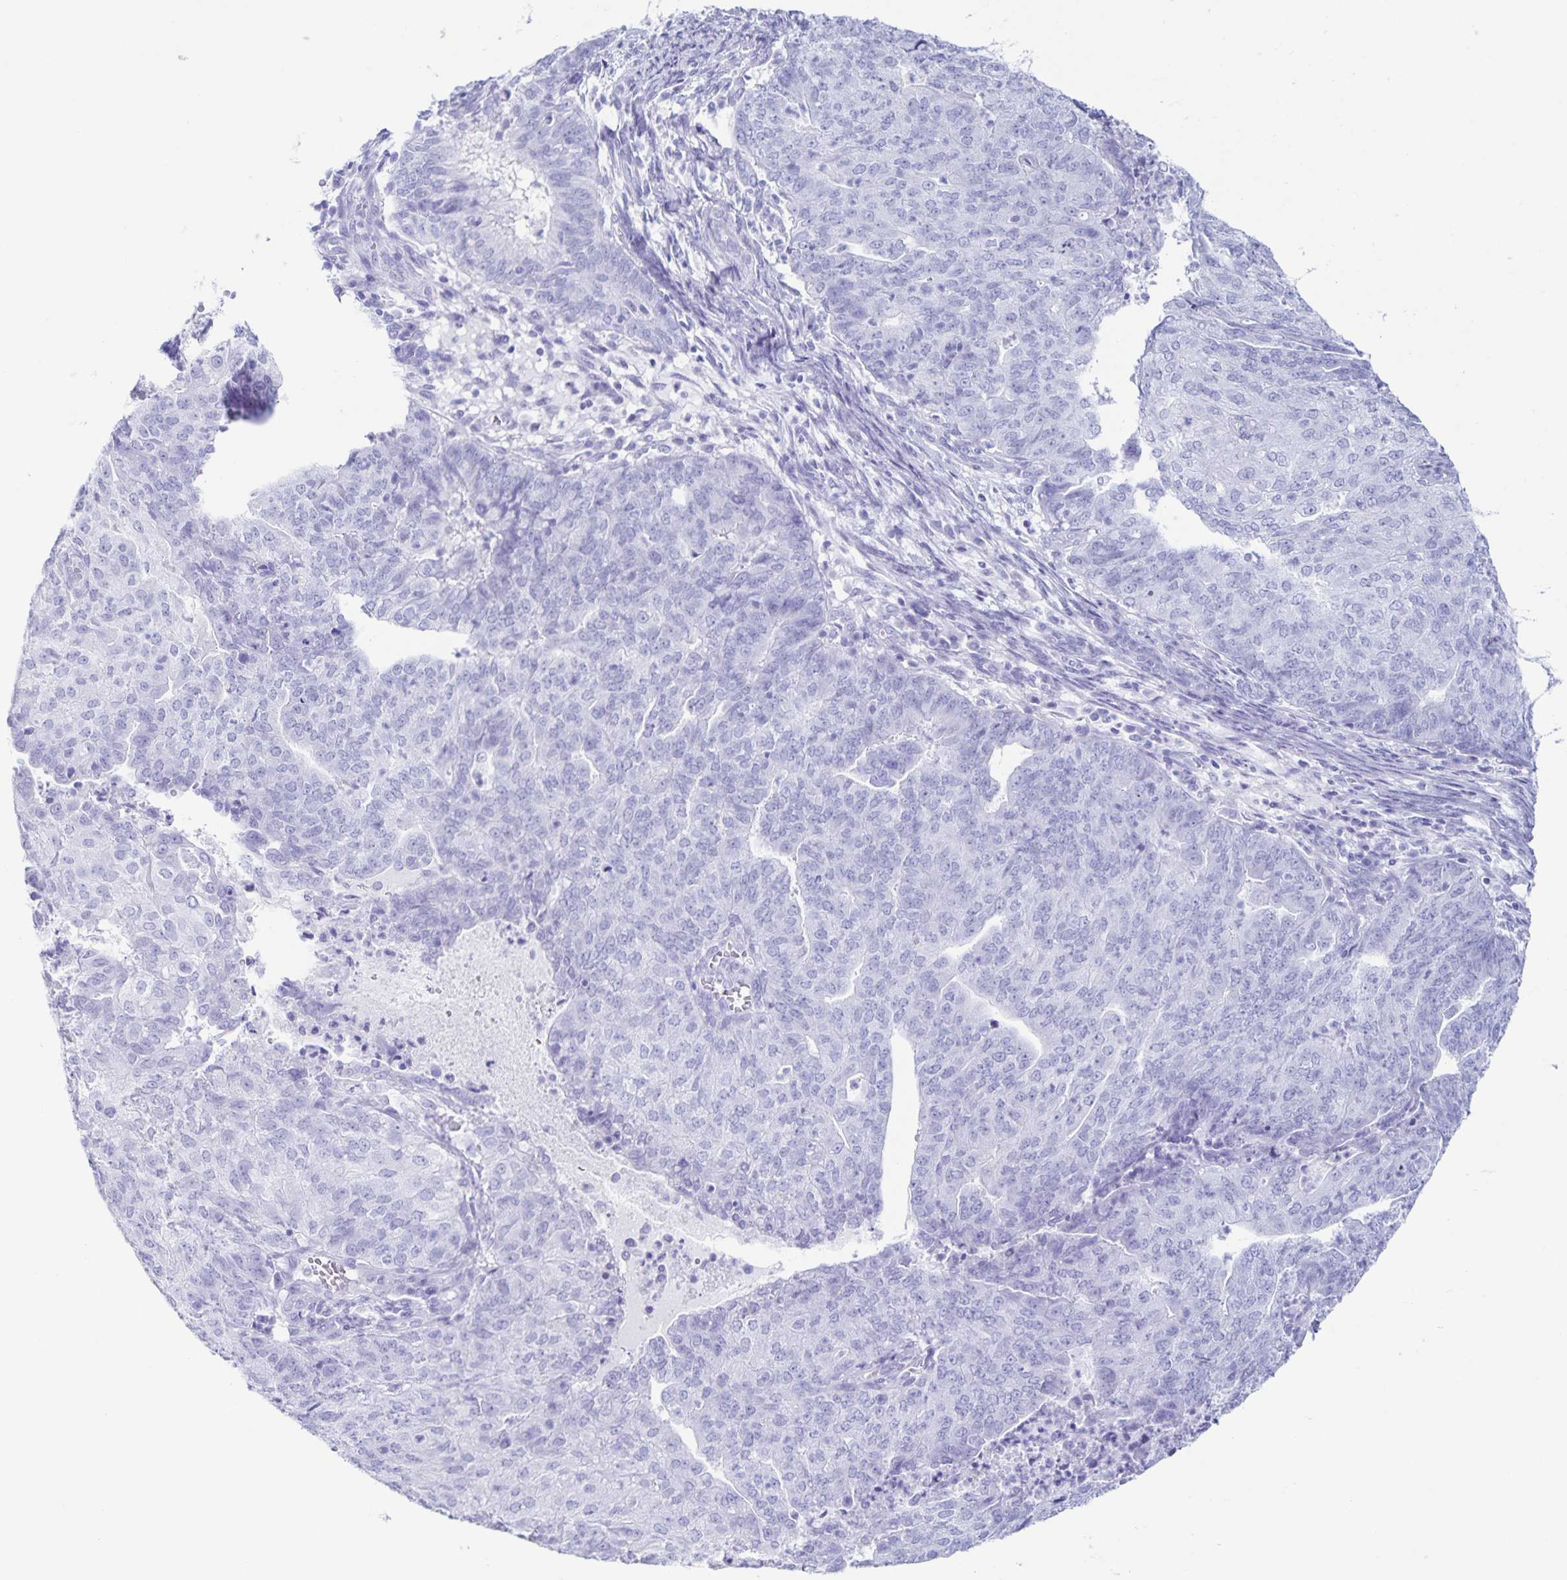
{"staining": {"intensity": "negative", "quantity": "none", "location": "none"}, "tissue": "endometrial cancer", "cell_type": "Tumor cells", "image_type": "cancer", "snomed": [{"axis": "morphology", "description": "Adenocarcinoma, NOS"}, {"axis": "topography", "description": "Endometrium"}], "caption": "The photomicrograph displays no staining of tumor cells in endometrial cancer.", "gene": "C12orf56", "patient": {"sex": "female", "age": 82}}